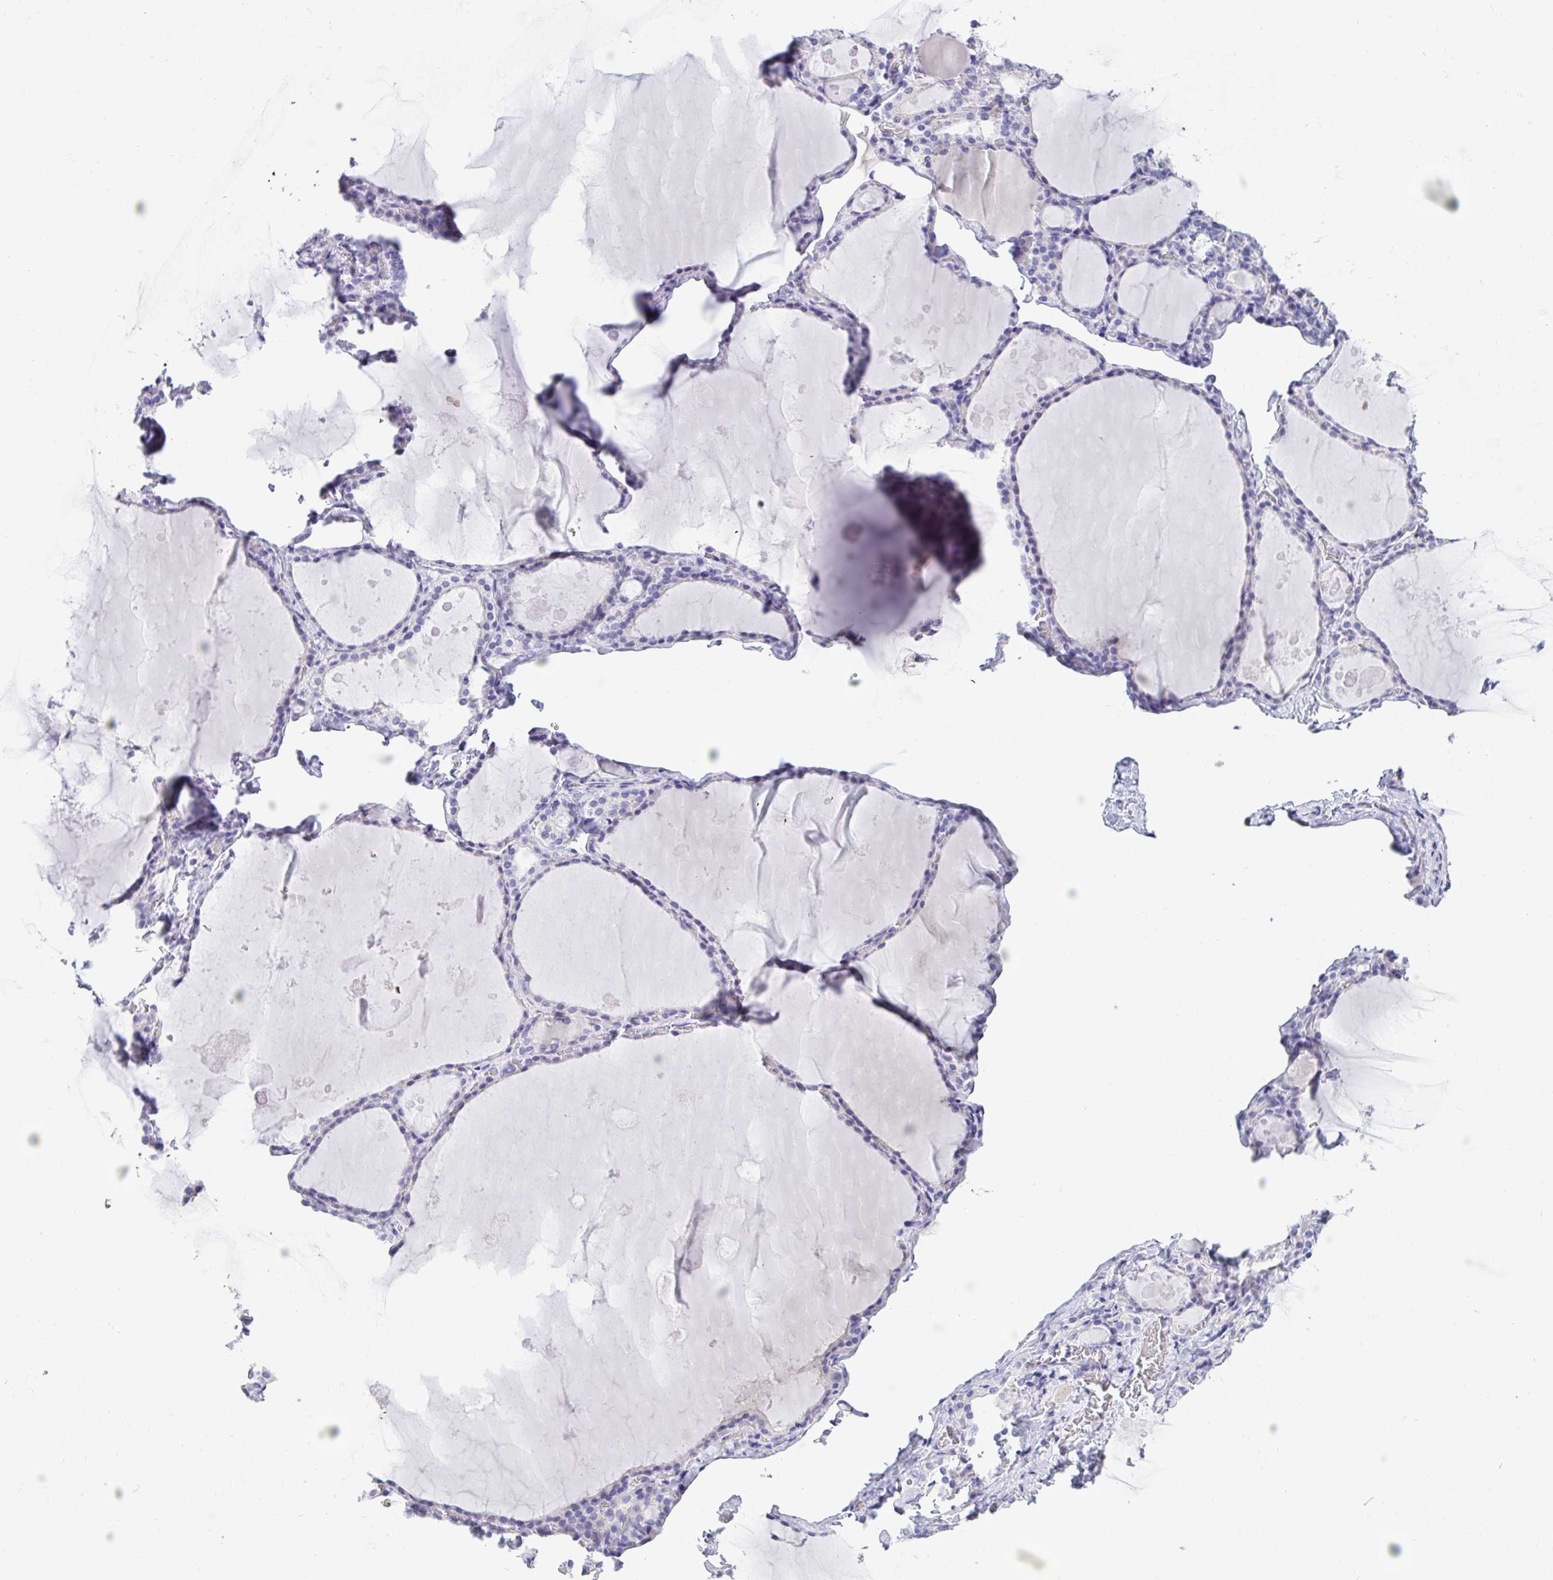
{"staining": {"intensity": "negative", "quantity": "none", "location": "none"}, "tissue": "thyroid gland", "cell_type": "Glandular cells", "image_type": "normal", "snomed": [{"axis": "morphology", "description": "Normal tissue, NOS"}, {"axis": "topography", "description": "Thyroid gland"}], "caption": "Immunohistochemistry (IHC) photomicrograph of normal thyroid gland: human thyroid gland stained with DAB displays no significant protein staining in glandular cells.", "gene": "TMCO5A", "patient": {"sex": "male", "age": 56}}